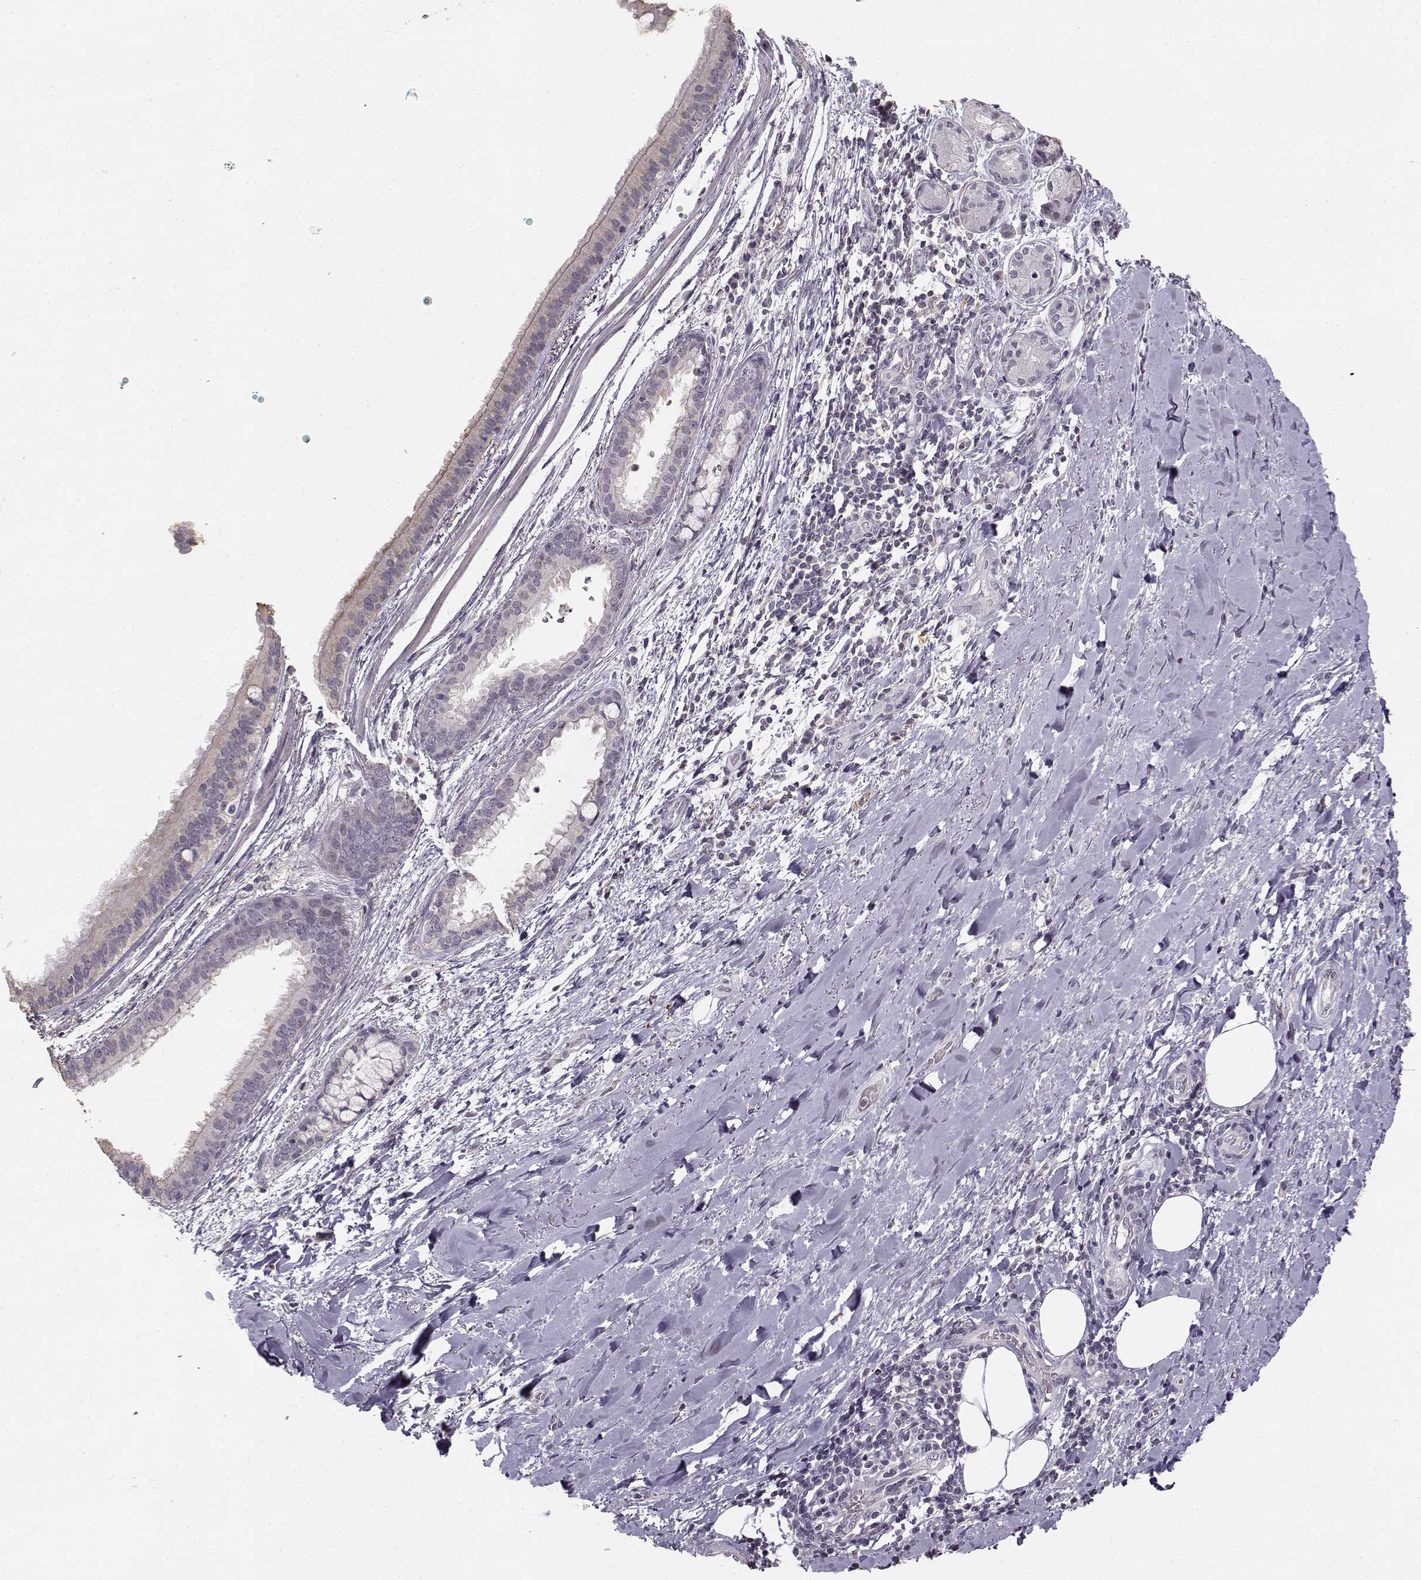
{"staining": {"intensity": "weak", "quantity": "<25%", "location": "cytoplasmic/membranous"}, "tissue": "bronchus", "cell_type": "Respiratory epithelial cells", "image_type": "normal", "snomed": [{"axis": "morphology", "description": "Normal tissue, NOS"}, {"axis": "morphology", "description": "Squamous cell carcinoma, NOS"}, {"axis": "topography", "description": "Bronchus"}, {"axis": "topography", "description": "Lung"}], "caption": "Respiratory epithelial cells show no significant protein expression in benign bronchus.", "gene": "UROC1", "patient": {"sex": "male", "age": 69}}